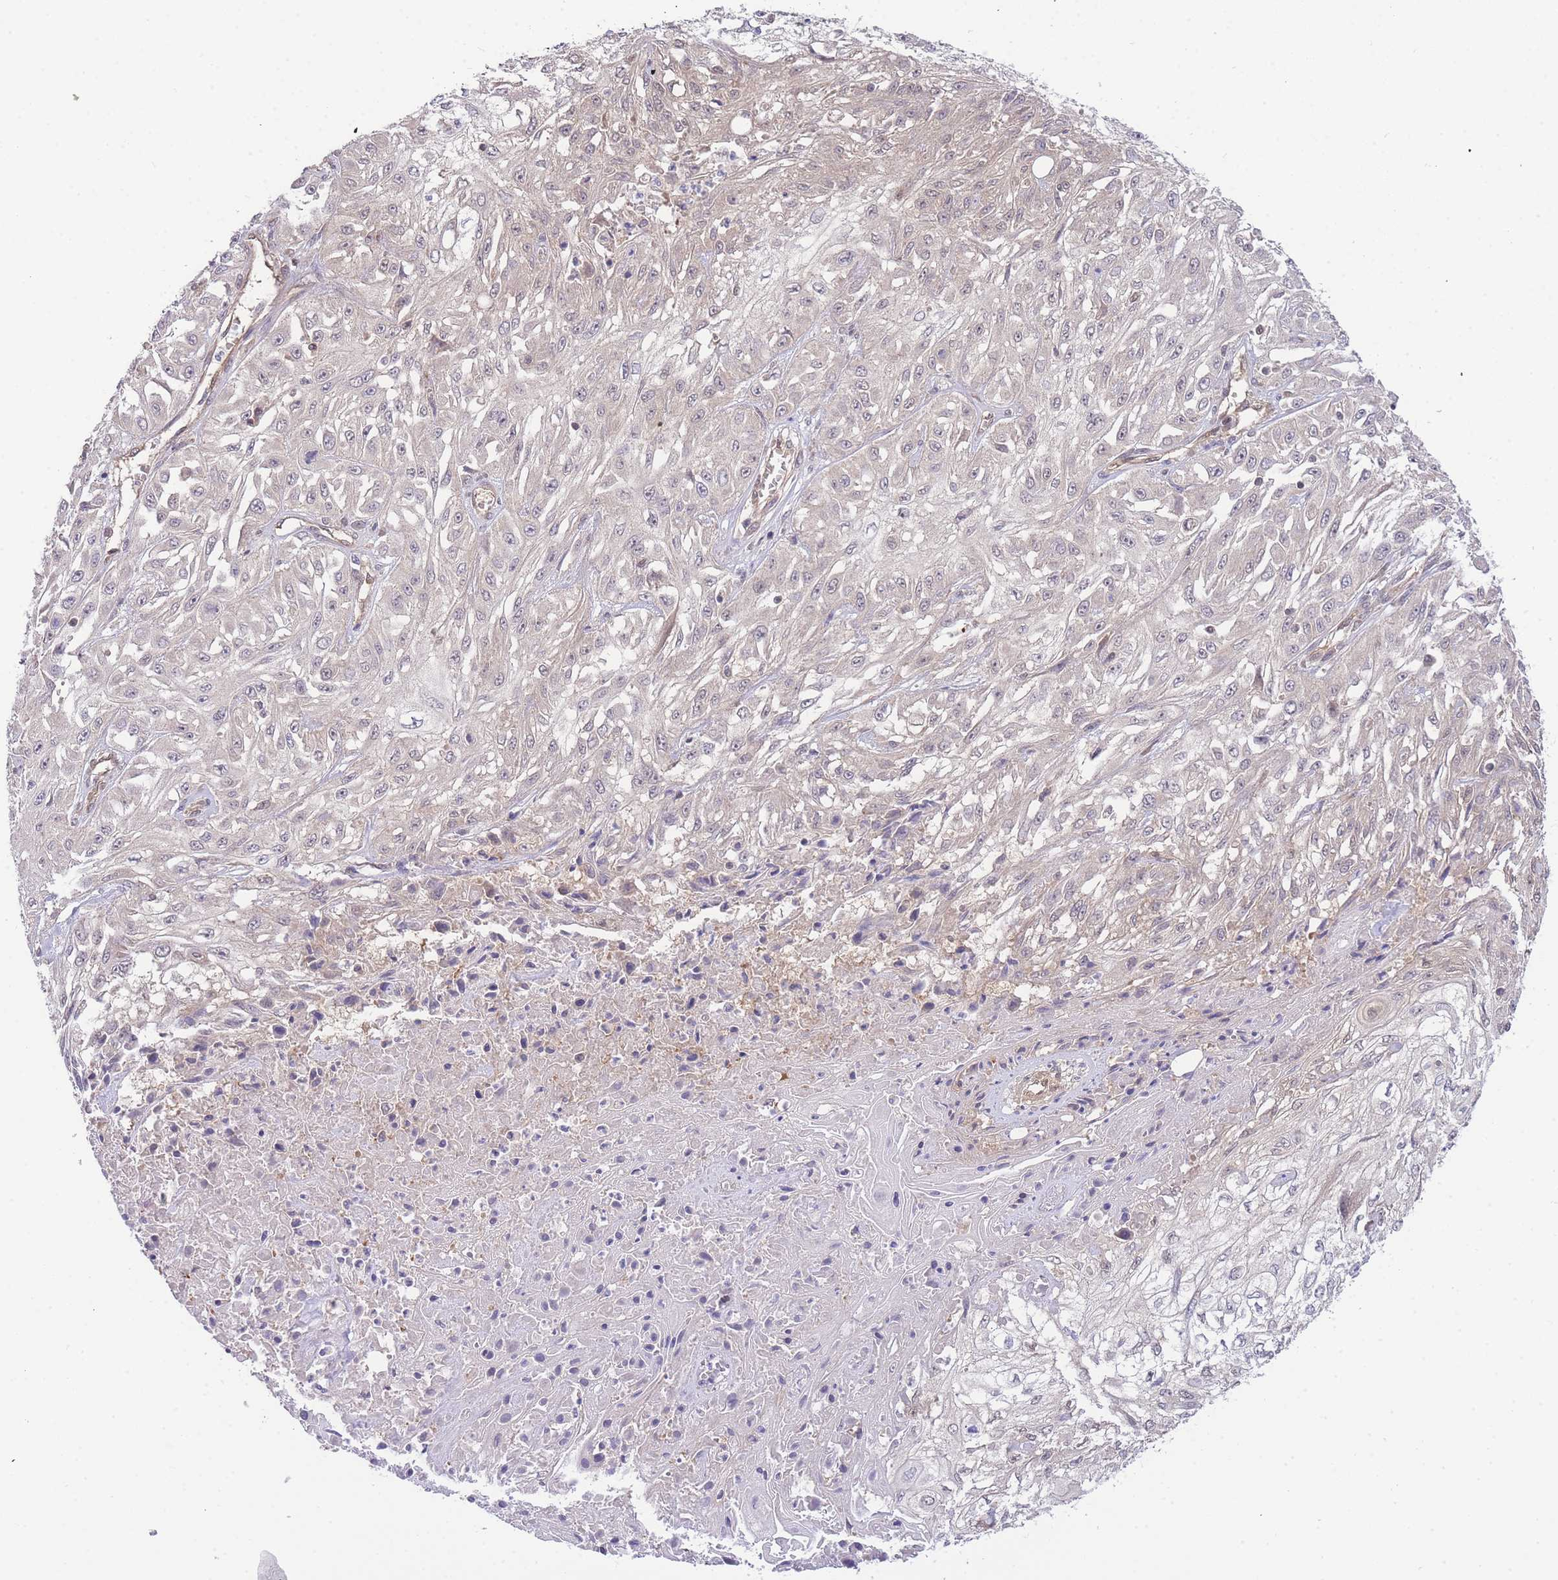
{"staining": {"intensity": "negative", "quantity": "none", "location": "none"}, "tissue": "skin cancer", "cell_type": "Tumor cells", "image_type": "cancer", "snomed": [{"axis": "morphology", "description": "Squamous cell carcinoma, NOS"}, {"axis": "morphology", "description": "Squamous cell carcinoma, metastatic, NOS"}, {"axis": "topography", "description": "Skin"}, {"axis": "topography", "description": "Lymph node"}], "caption": "Tumor cells are negative for protein expression in human squamous cell carcinoma (skin). (Brightfield microscopy of DAB IHC at high magnification).", "gene": "KIAA1191", "patient": {"sex": "male", "age": 75}}